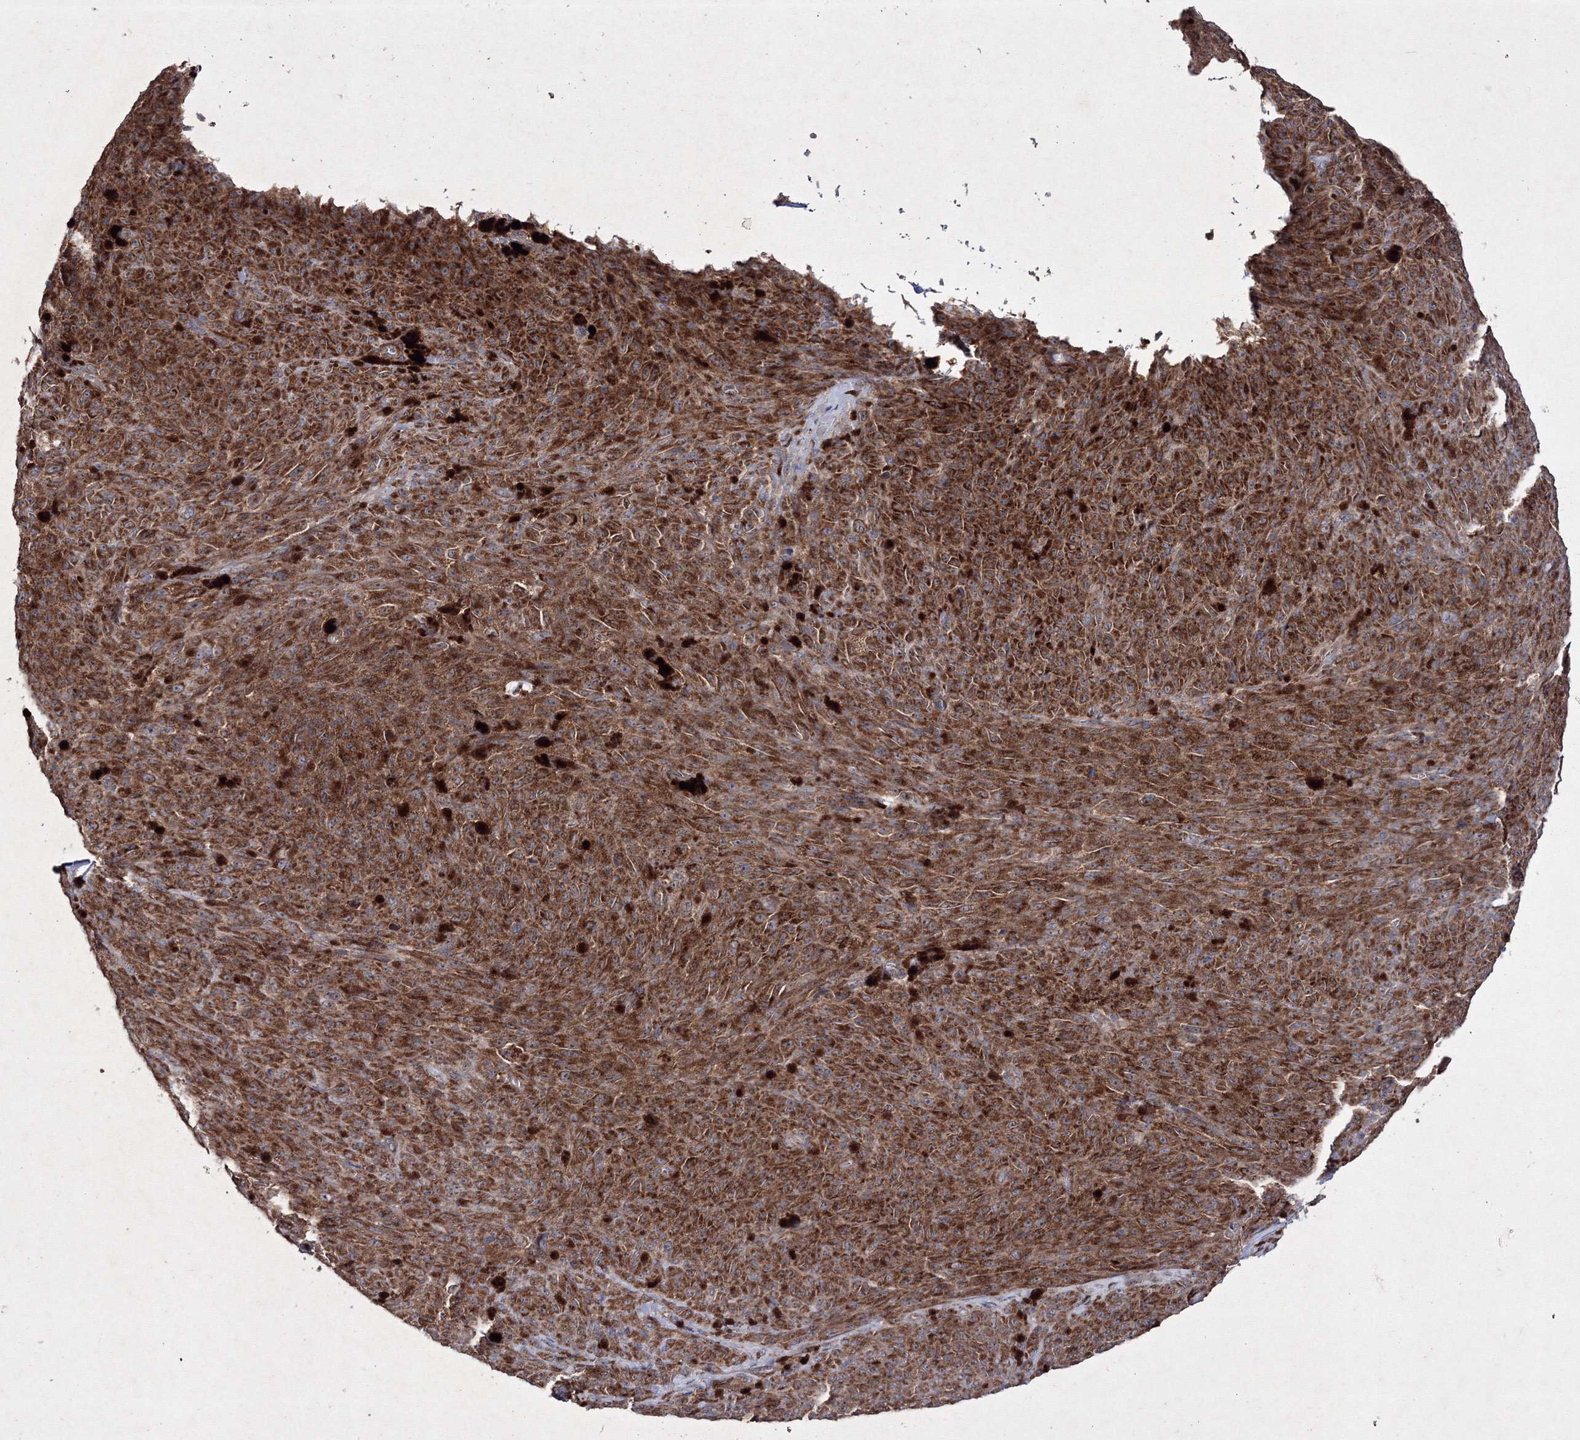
{"staining": {"intensity": "strong", "quantity": ">75%", "location": "cytoplasmic/membranous"}, "tissue": "melanoma", "cell_type": "Tumor cells", "image_type": "cancer", "snomed": [{"axis": "morphology", "description": "Malignant melanoma, NOS"}, {"axis": "topography", "description": "Skin"}], "caption": "The histopathology image reveals immunohistochemical staining of malignant melanoma. There is strong cytoplasmic/membranous expression is present in about >75% of tumor cells.", "gene": "GFM1", "patient": {"sex": "female", "age": 82}}